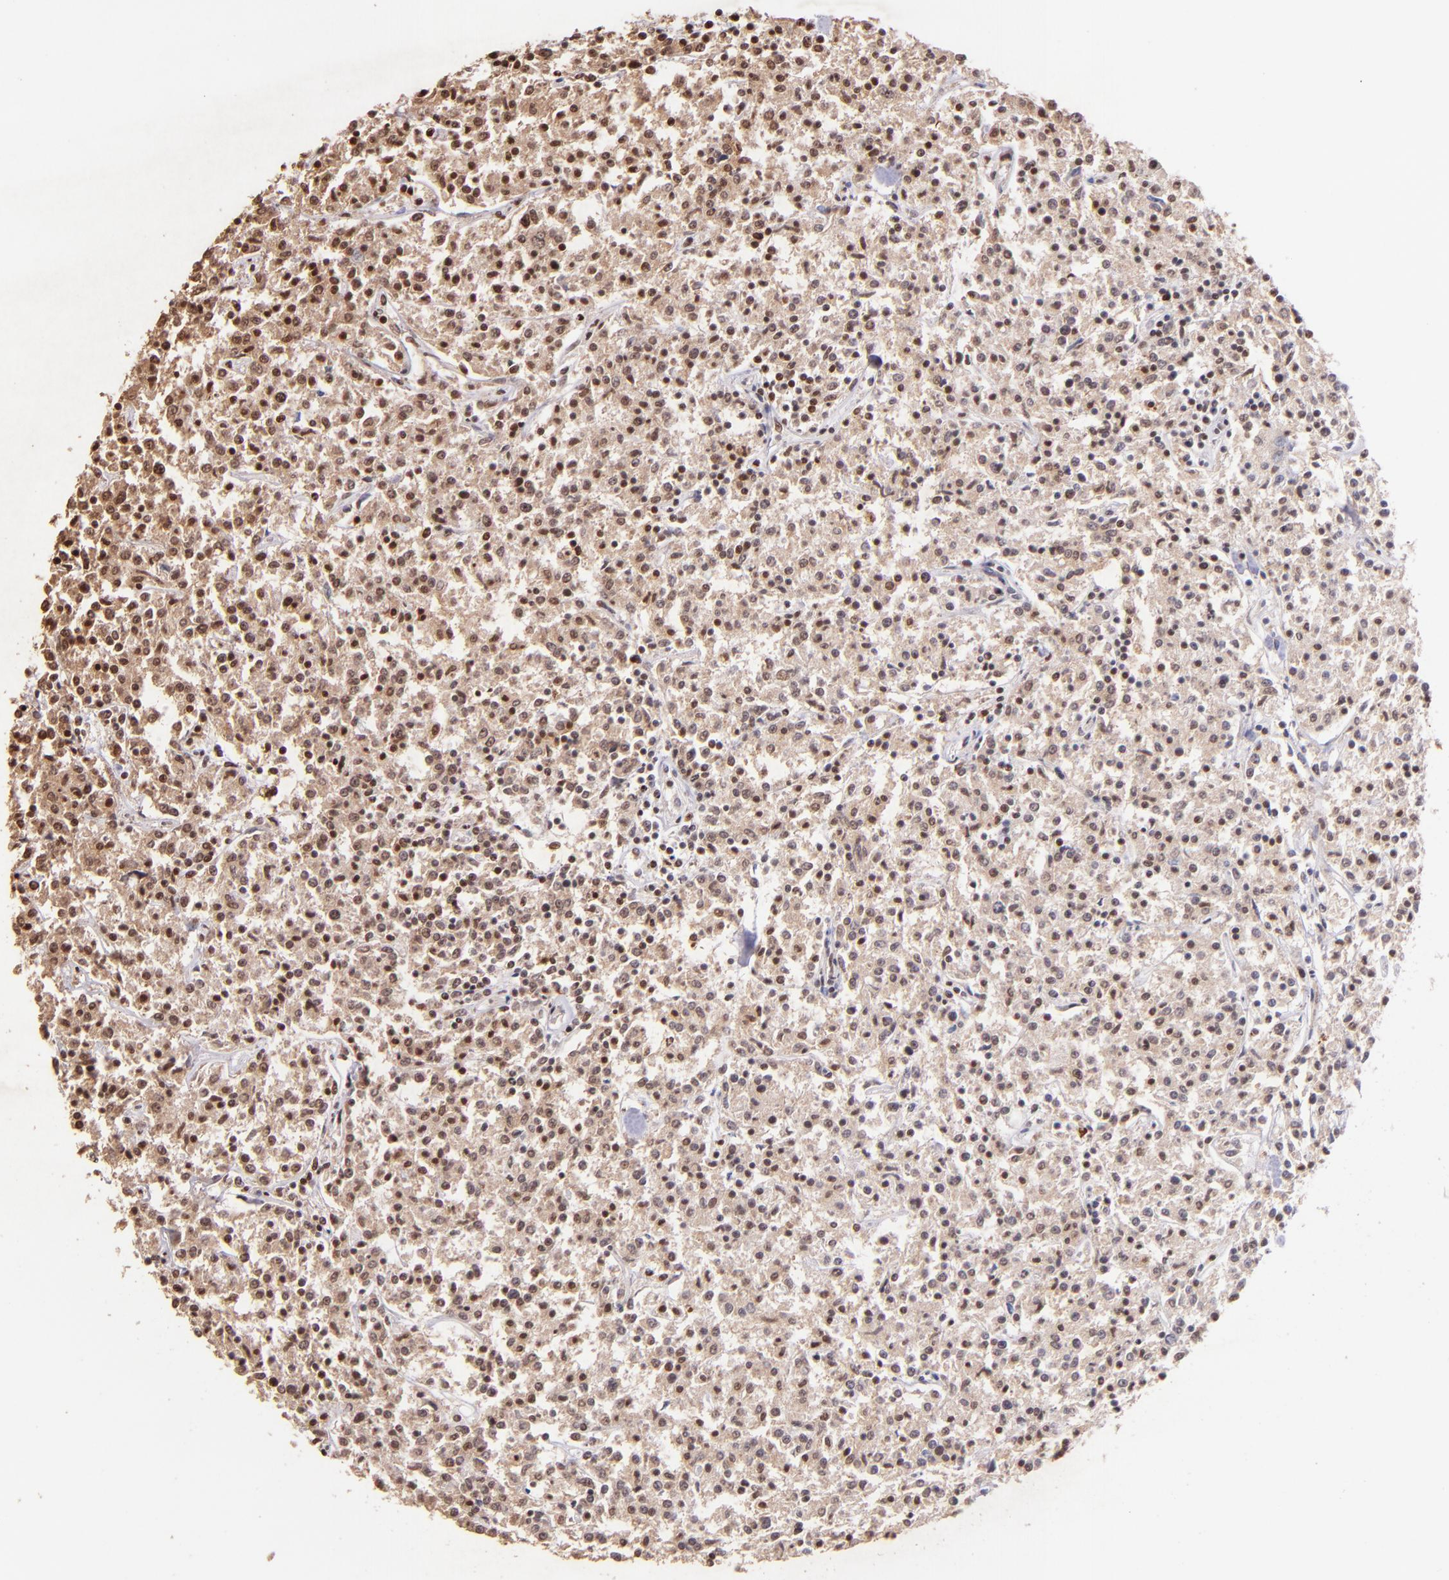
{"staining": {"intensity": "strong", "quantity": ">75%", "location": "cytoplasmic/membranous,nuclear"}, "tissue": "lymphoma", "cell_type": "Tumor cells", "image_type": "cancer", "snomed": [{"axis": "morphology", "description": "Malignant lymphoma, non-Hodgkin's type, Low grade"}, {"axis": "topography", "description": "Small intestine"}], "caption": "High-power microscopy captured an immunohistochemistry (IHC) photomicrograph of malignant lymphoma, non-Hodgkin's type (low-grade), revealing strong cytoplasmic/membranous and nuclear positivity in about >75% of tumor cells. (Stains: DAB (3,3'-diaminobenzidine) in brown, nuclei in blue, Microscopy: brightfield microscopy at high magnification).", "gene": "BTK", "patient": {"sex": "female", "age": 59}}